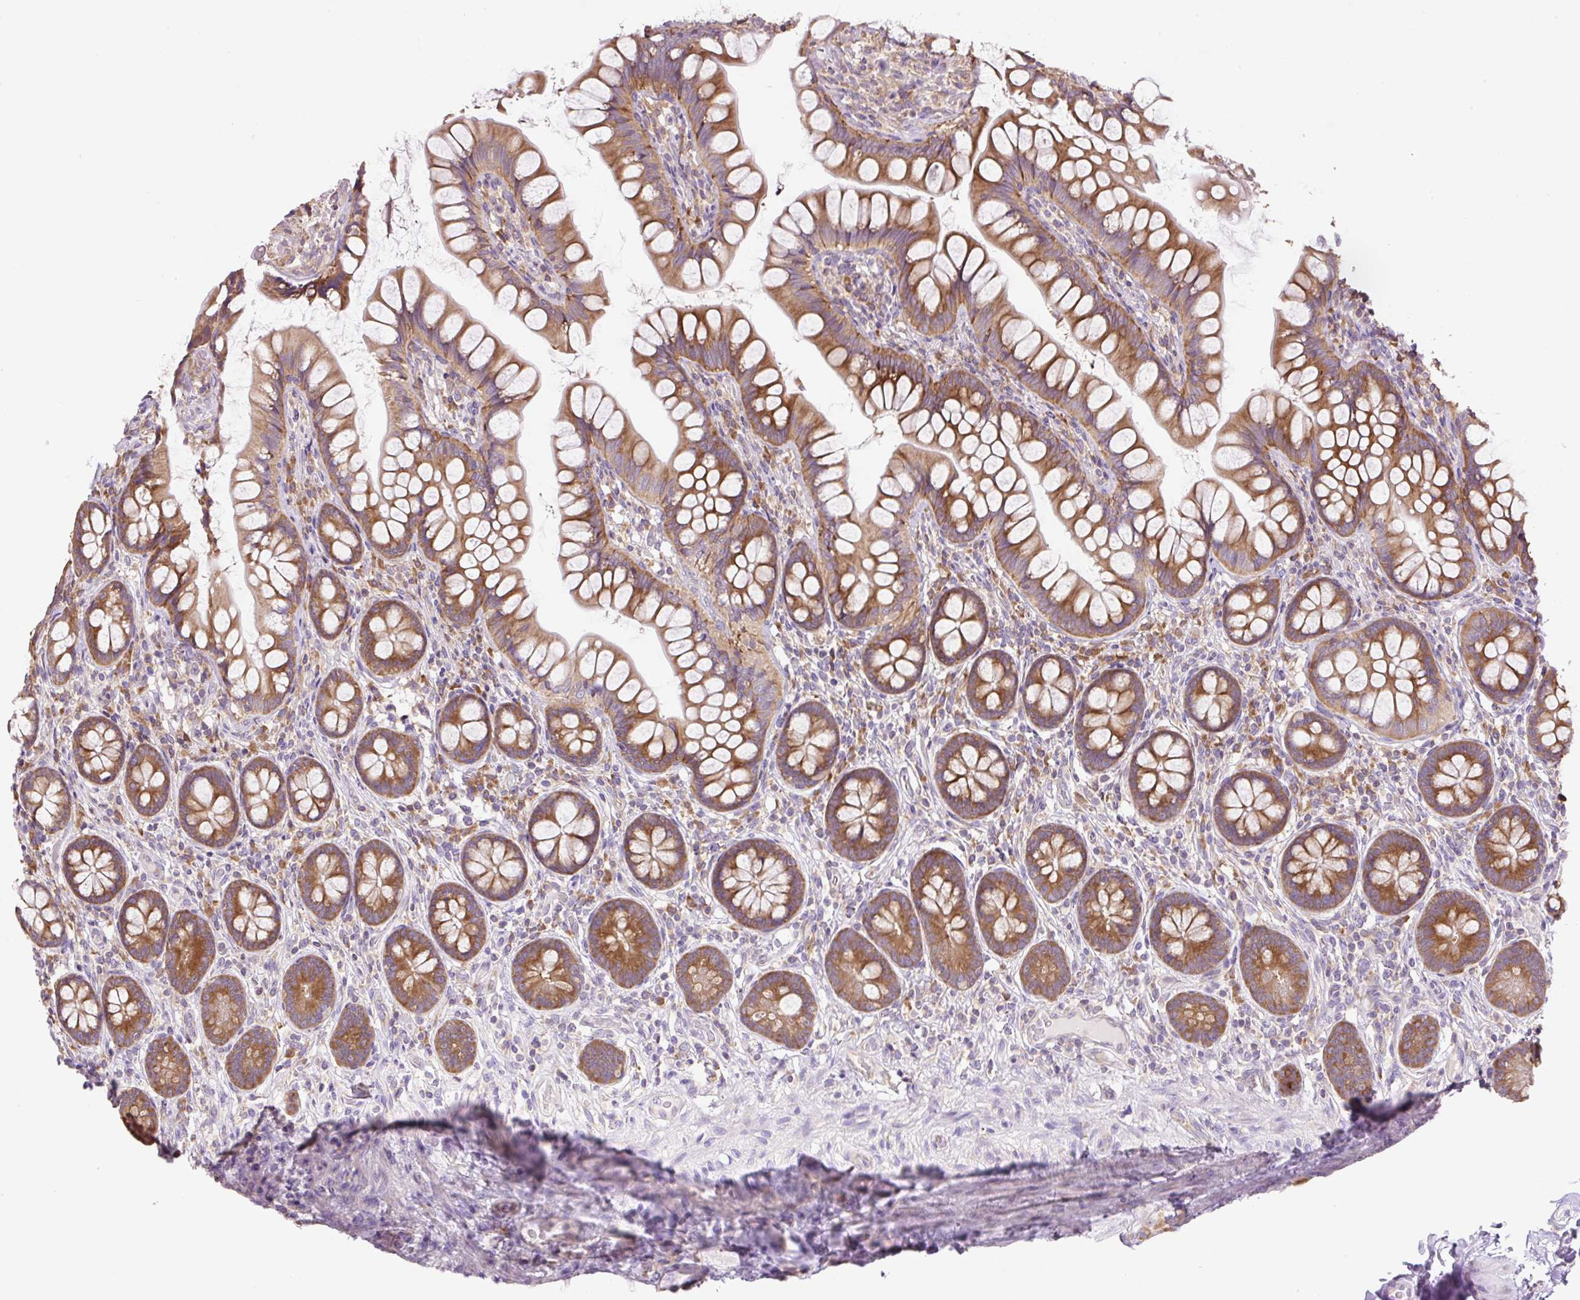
{"staining": {"intensity": "moderate", "quantity": ">75%", "location": "cytoplasmic/membranous"}, "tissue": "small intestine", "cell_type": "Glandular cells", "image_type": "normal", "snomed": [{"axis": "morphology", "description": "Normal tissue, NOS"}, {"axis": "topography", "description": "Small intestine"}], "caption": "Moderate cytoplasmic/membranous positivity is seen in about >75% of glandular cells in unremarkable small intestine.", "gene": "RPS23", "patient": {"sex": "male", "age": 70}}